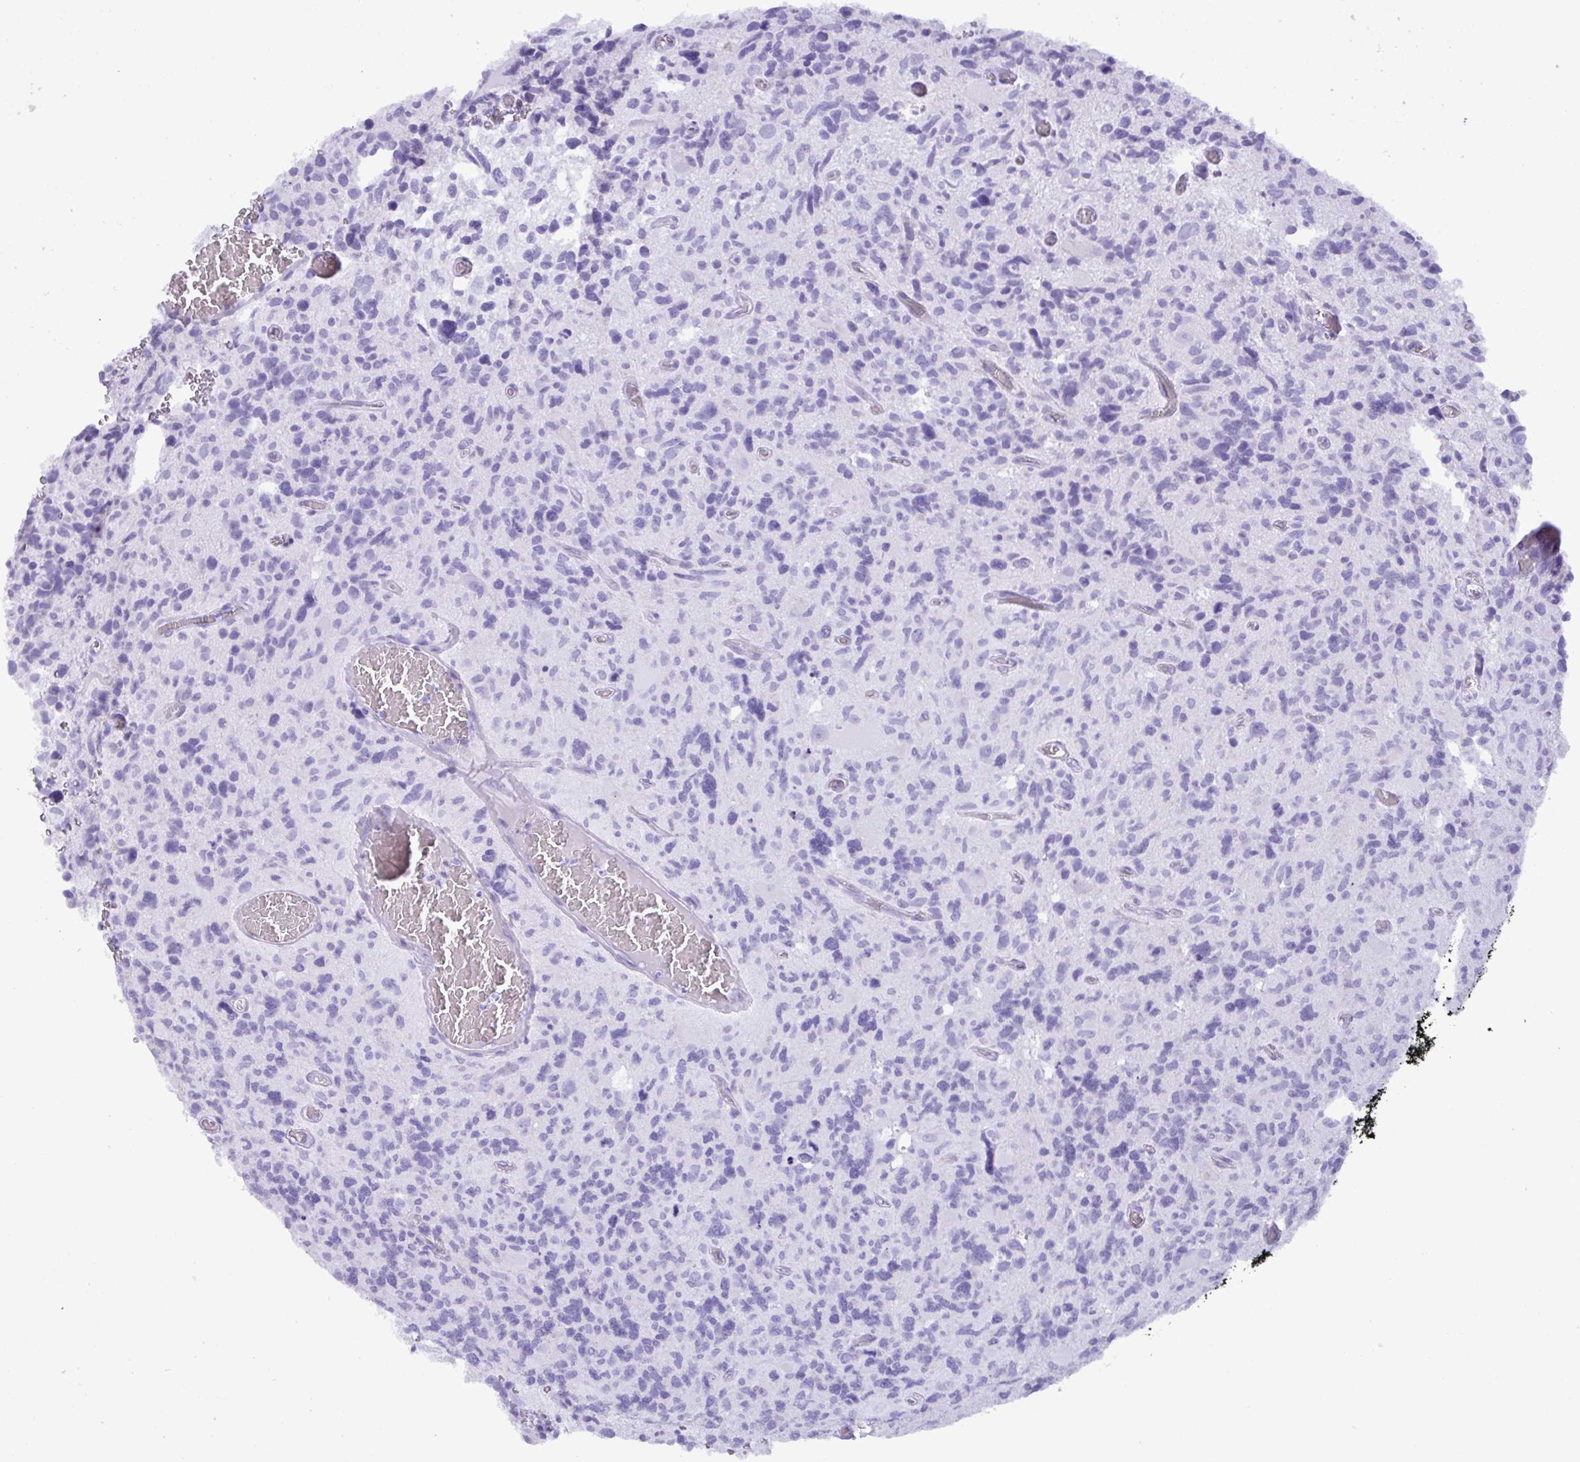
{"staining": {"intensity": "negative", "quantity": "none", "location": "none"}, "tissue": "glioma", "cell_type": "Tumor cells", "image_type": "cancer", "snomed": [{"axis": "morphology", "description": "Glioma, malignant, High grade"}, {"axis": "topography", "description": "Brain"}], "caption": "DAB immunohistochemical staining of malignant glioma (high-grade) exhibits no significant positivity in tumor cells. (DAB IHC visualized using brightfield microscopy, high magnification).", "gene": "C4orf33", "patient": {"sex": "male", "age": 49}}